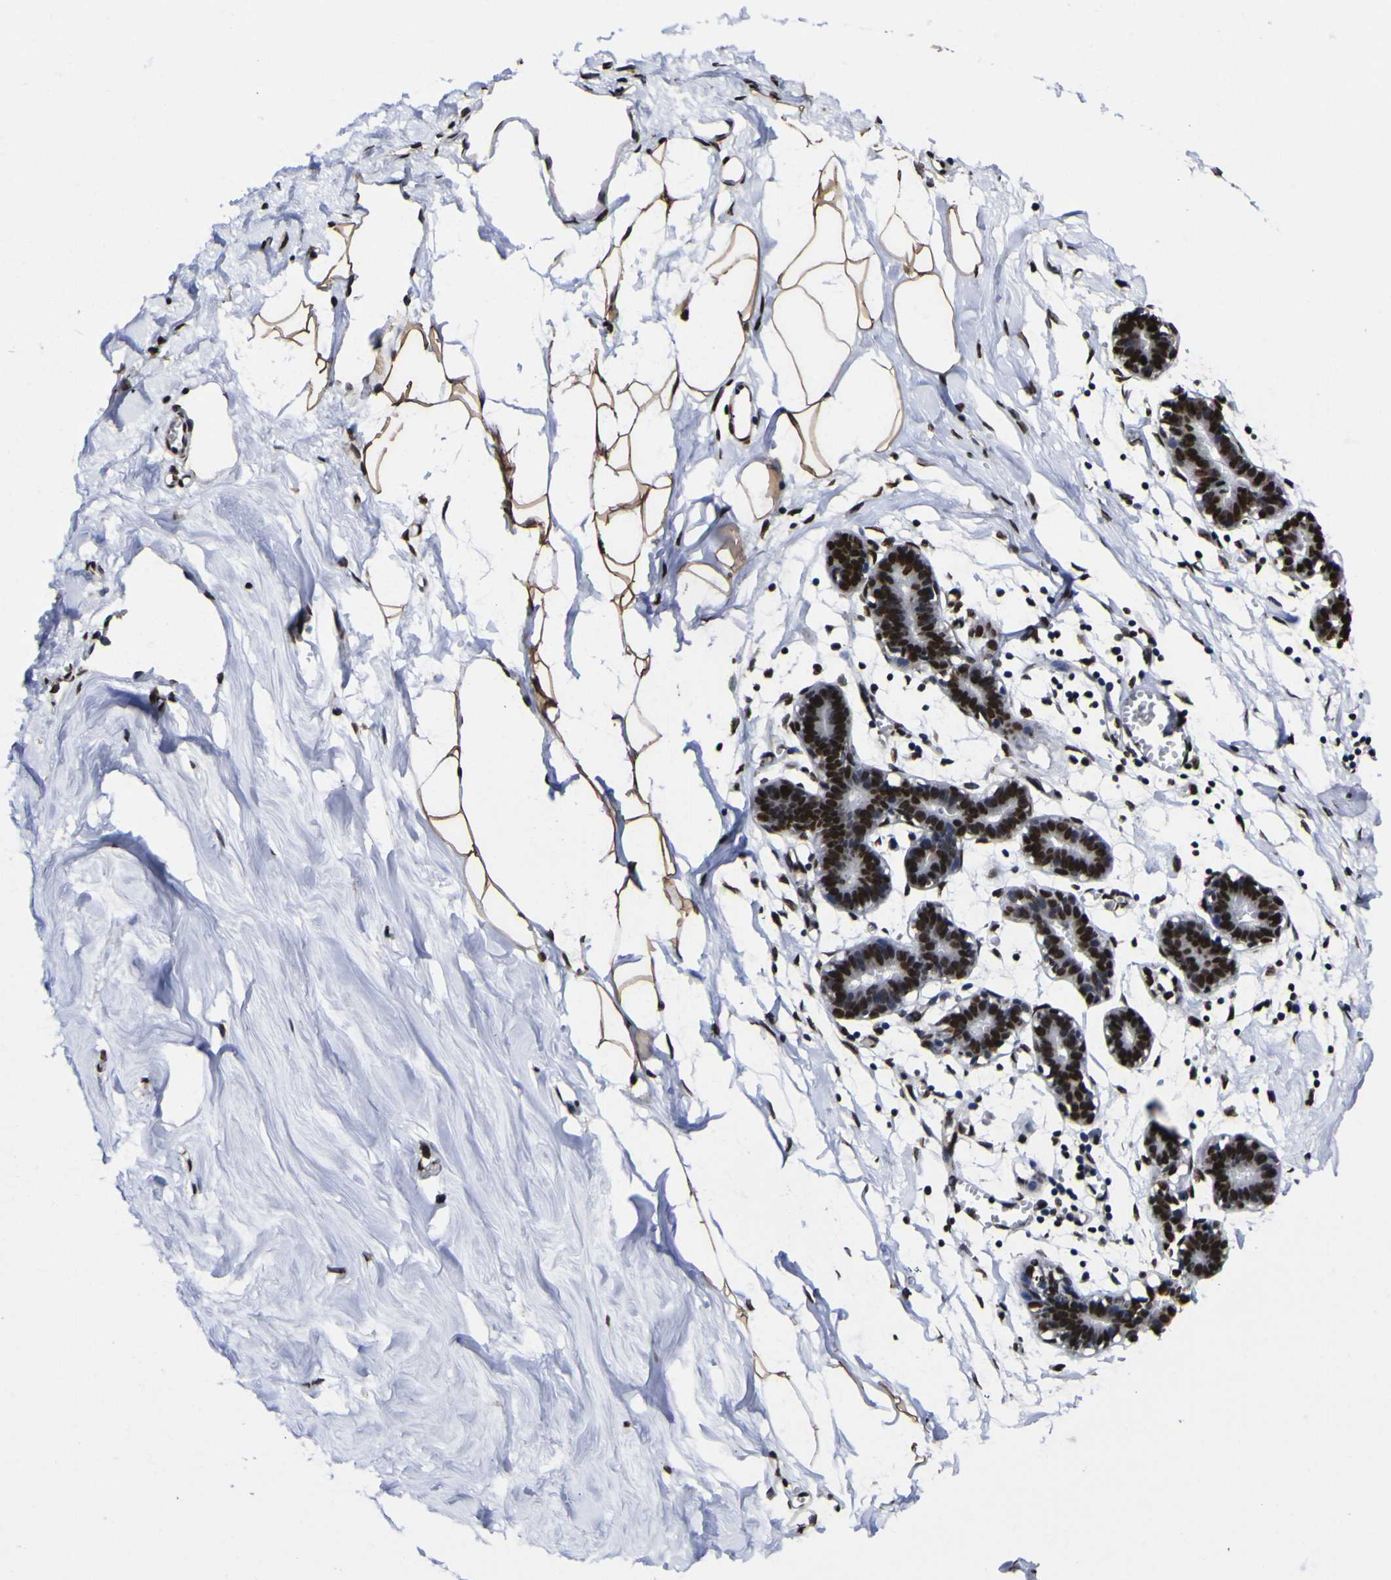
{"staining": {"intensity": "strong", "quantity": ">75%", "location": "cytoplasmic/membranous,nuclear"}, "tissue": "breast", "cell_type": "Adipocytes", "image_type": "normal", "snomed": [{"axis": "morphology", "description": "Normal tissue, NOS"}, {"axis": "topography", "description": "Breast"}], "caption": "Immunohistochemical staining of normal human breast displays >75% levels of strong cytoplasmic/membranous,nuclear protein positivity in approximately >75% of adipocytes.", "gene": "PIAS1", "patient": {"sex": "female", "age": 27}}